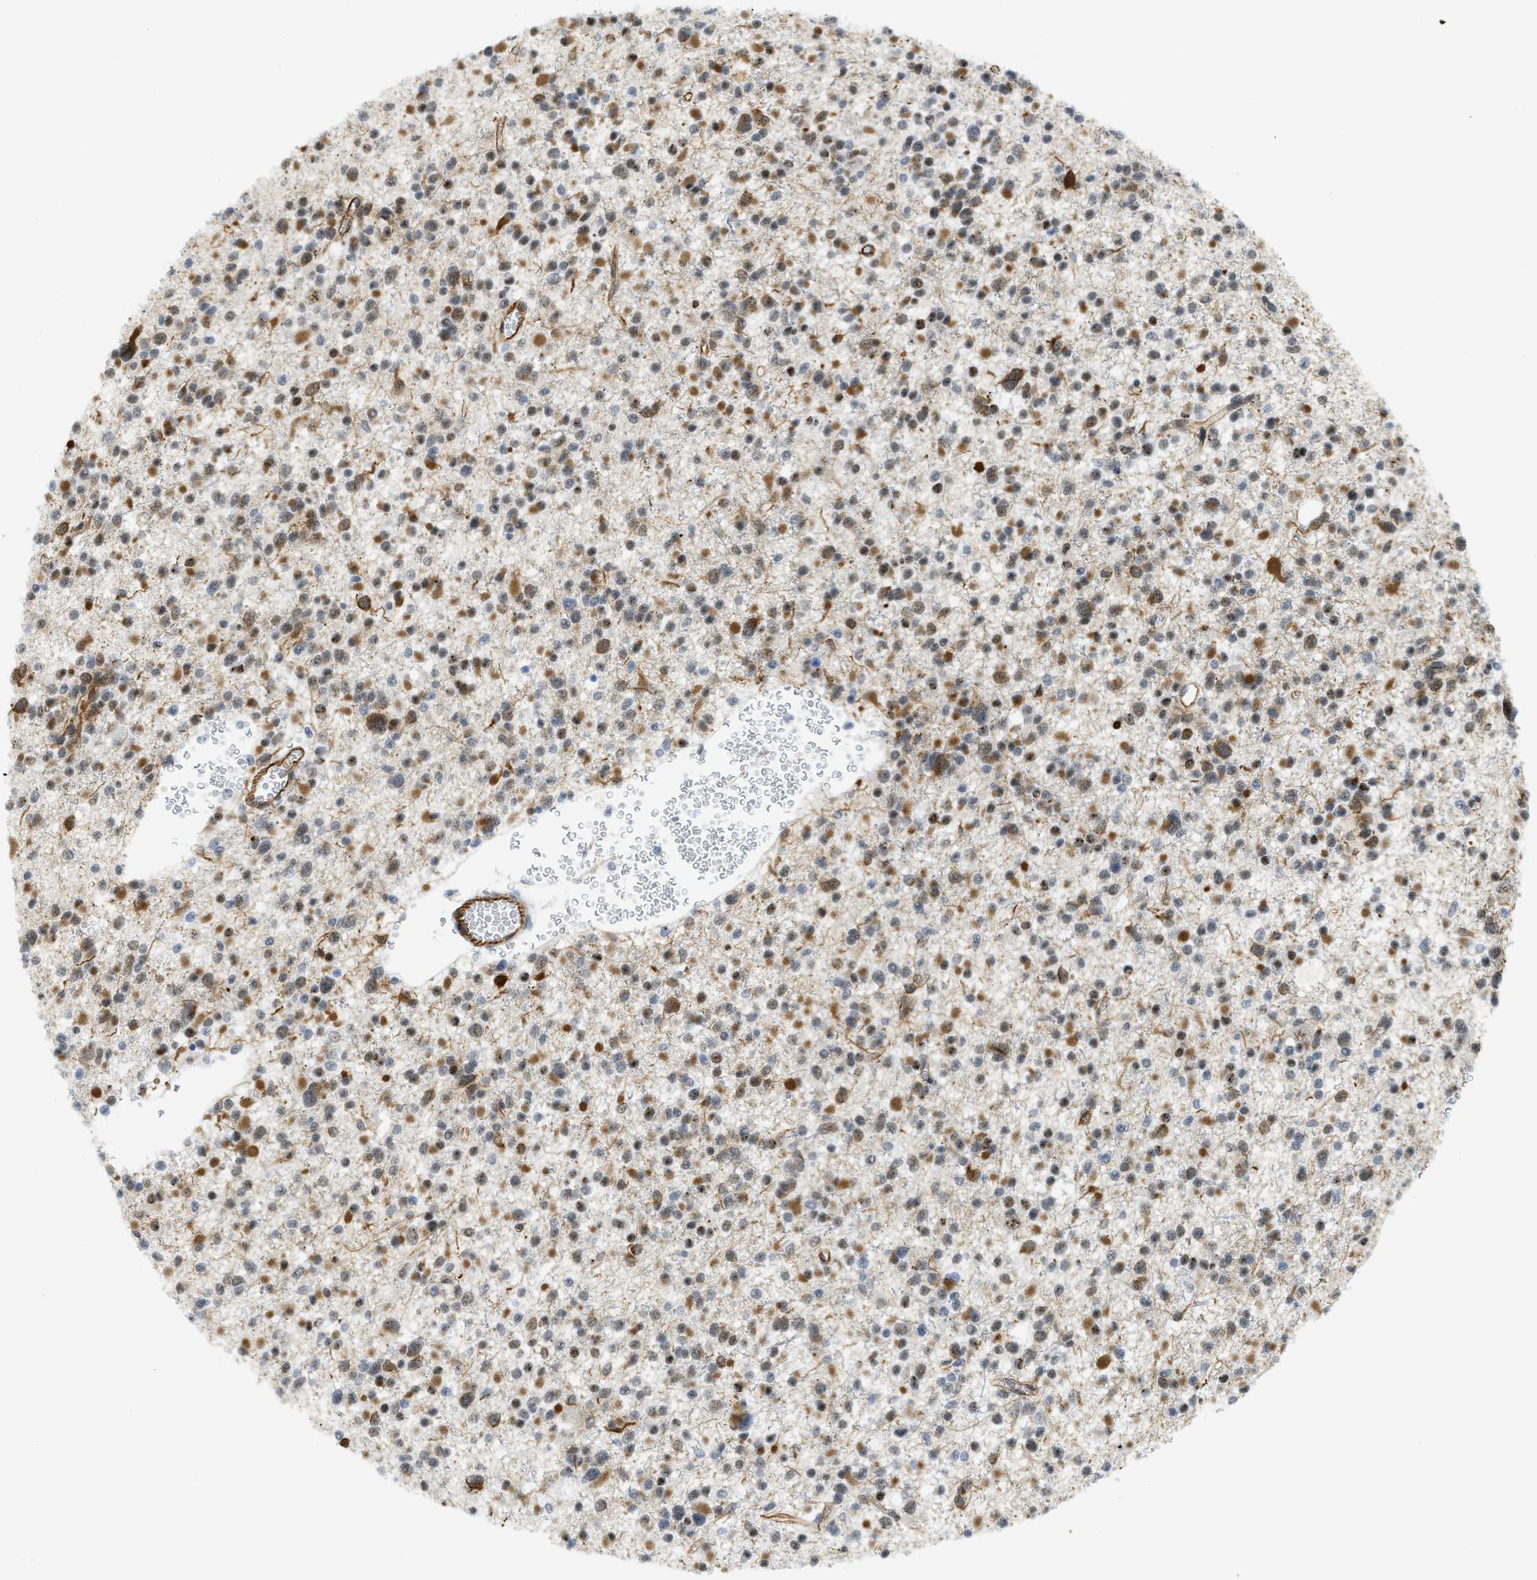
{"staining": {"intensity": "moderate", "quantity": "25%-75%", "location": "cytoplasmic/membranous,nuclear"}, "tissue": "glioma", "cell_type": "Tumor cells", "image_type": "cancer", "snomed": [{"axis": "morphology", "description": "Glioma, malignant, Low grade"}, {"axis": "topography", "description": "Brain"}], "caption": "DAB (3,3'-diaminobenzidine) immunohistochemical staining of human glioma exhibits moderate cytoplasmic/membranous and nuclear protein expression in about 25%-75% of tumor cells.", "gene": "LRRC8B", "patient": {"sex": "female", "age": 22}}